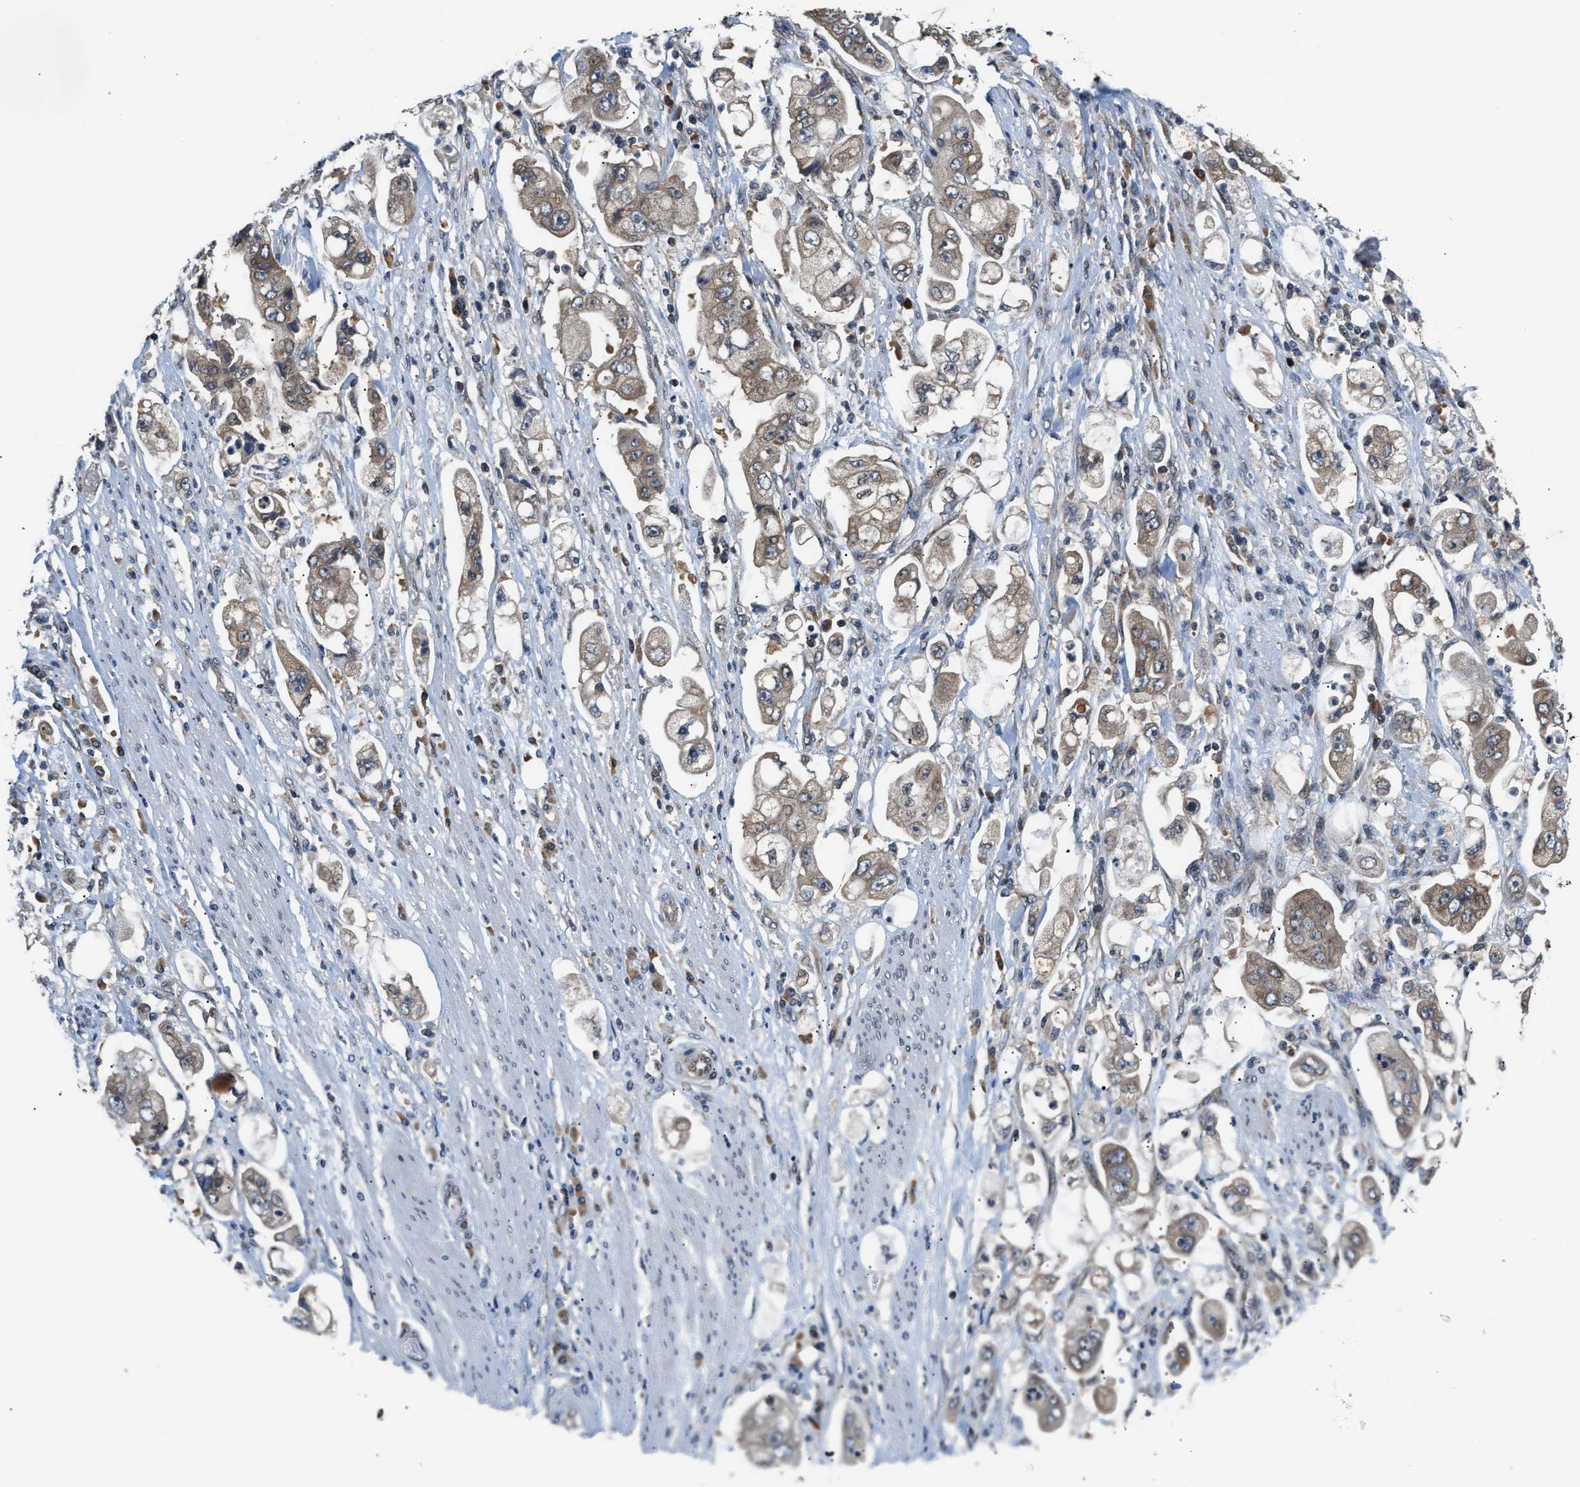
{"staining": {"intensity": "moderate", "quantity": ">75%", "location": "cytoplasmic/membranous"}, "tissue": "stomach cancer", "cell_type": "Tumor cells", "image_type": "cancer", "snomed": [{"axis": "morphology", "description": "Adenocarcinoma, NOS"}, {"axis": "topography", "description": "Stomach"}], "caption": "The photomicrograph exhibits immunohistochemical staining of stomach cancer (adenocarcinoma). There is moderate cytoplasmic/membranous staining is present in approximately >75% of tumor cells.", "gene": "RAB29", "patient": {"sex": "male", "age": 62}}